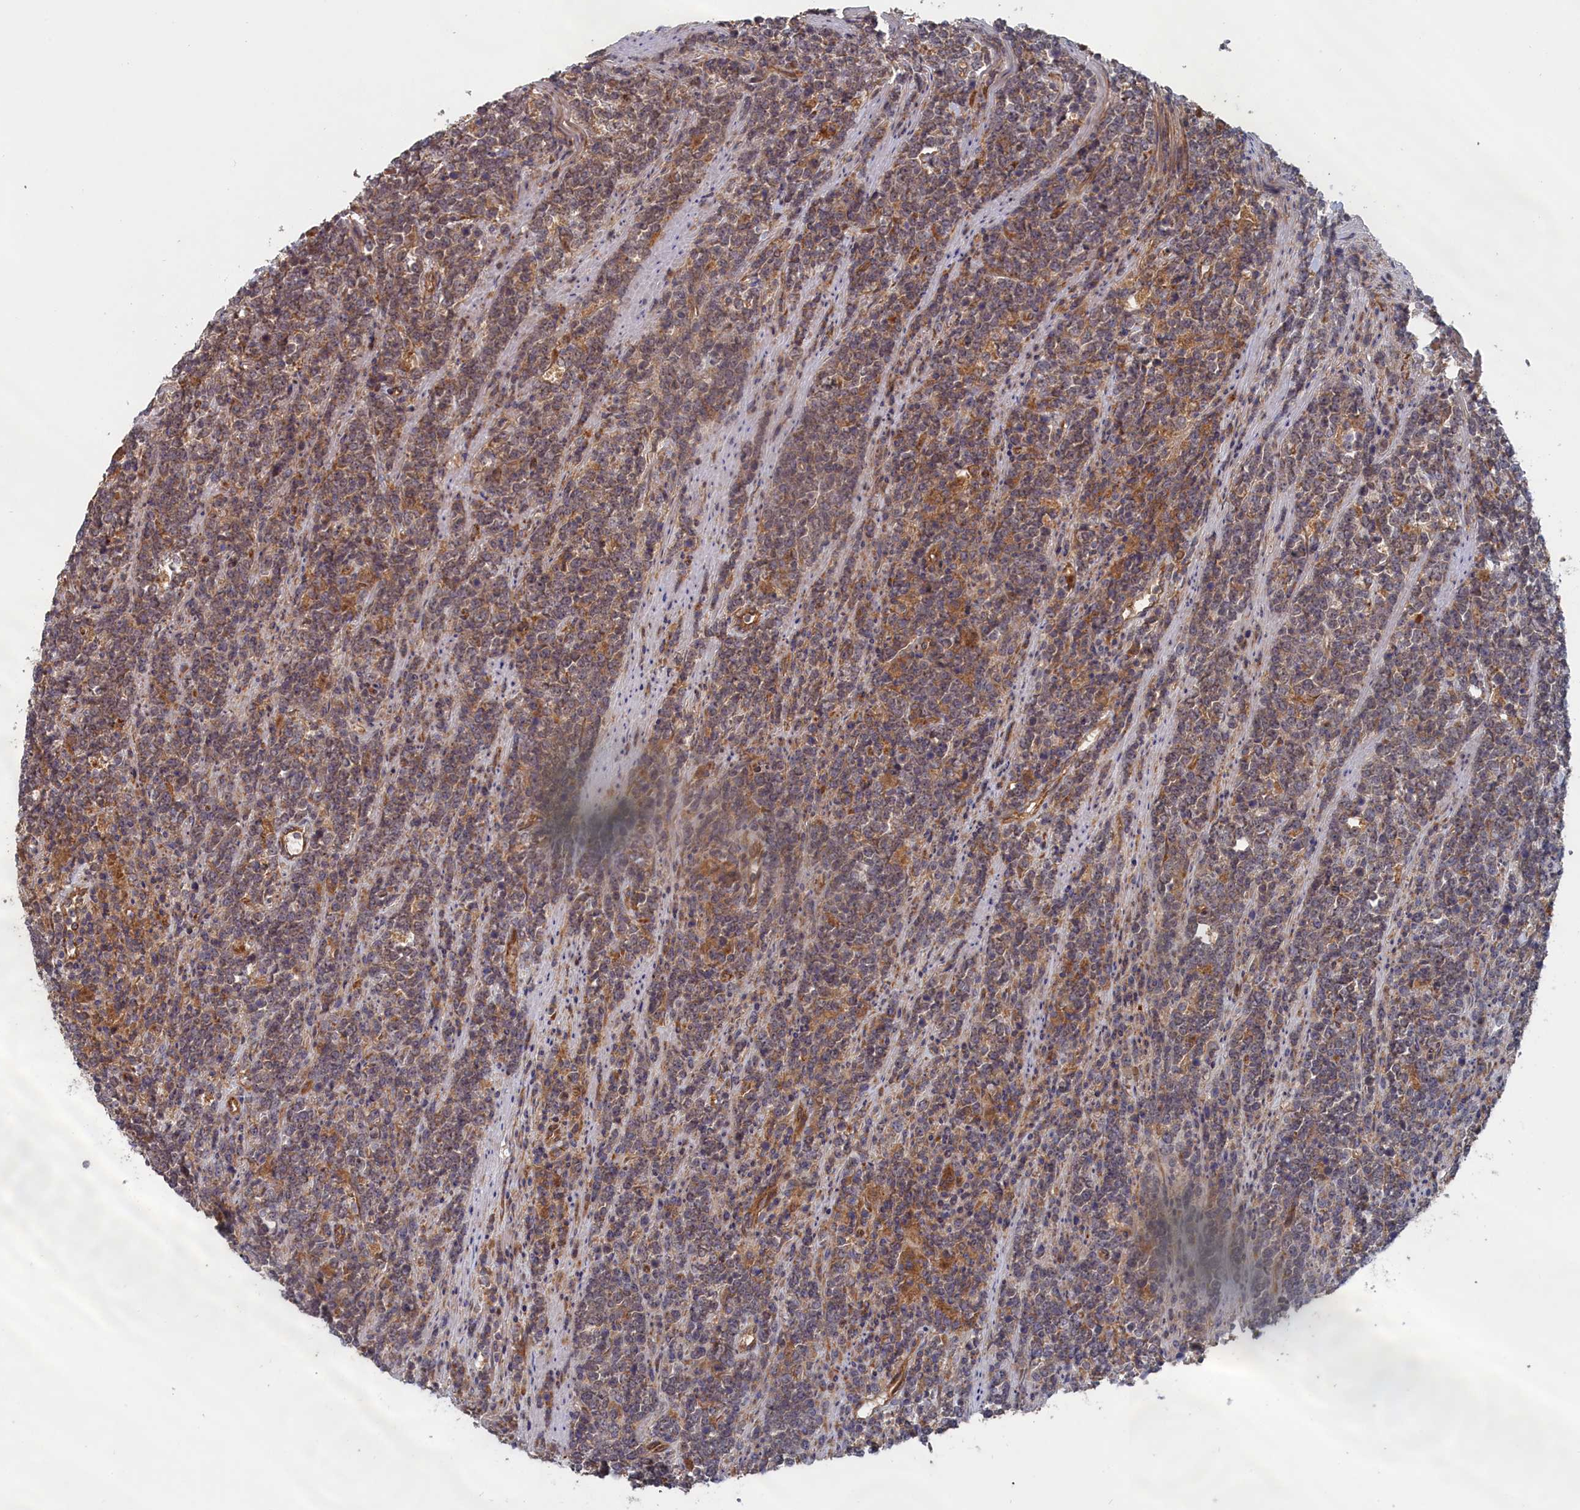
{"staining": {"intensity": "weak", "quantity": "25%-75%", "location": "cytoplasmic/membranous"}, "tissue": "lymphoma", "cell_type": "Tumor cells", "image_type": "cancer", "snomed": [{"axis": "morphology", "description": "Malignant lymphoma, non-Hodgkin's type, High grade"}, {"axis": "topography", "description": "Small intestine"}], "caption": "Human malignant lymphoma, non-Hodgkin's type (high-grade) stained with a brown dye demonstrates weak cytoplasmic/membranous positive staining in approximately 25%-75% of tumor cells.", "gene": "TRAPPC2L", "patient": {"sex": "male", "age": 8}}